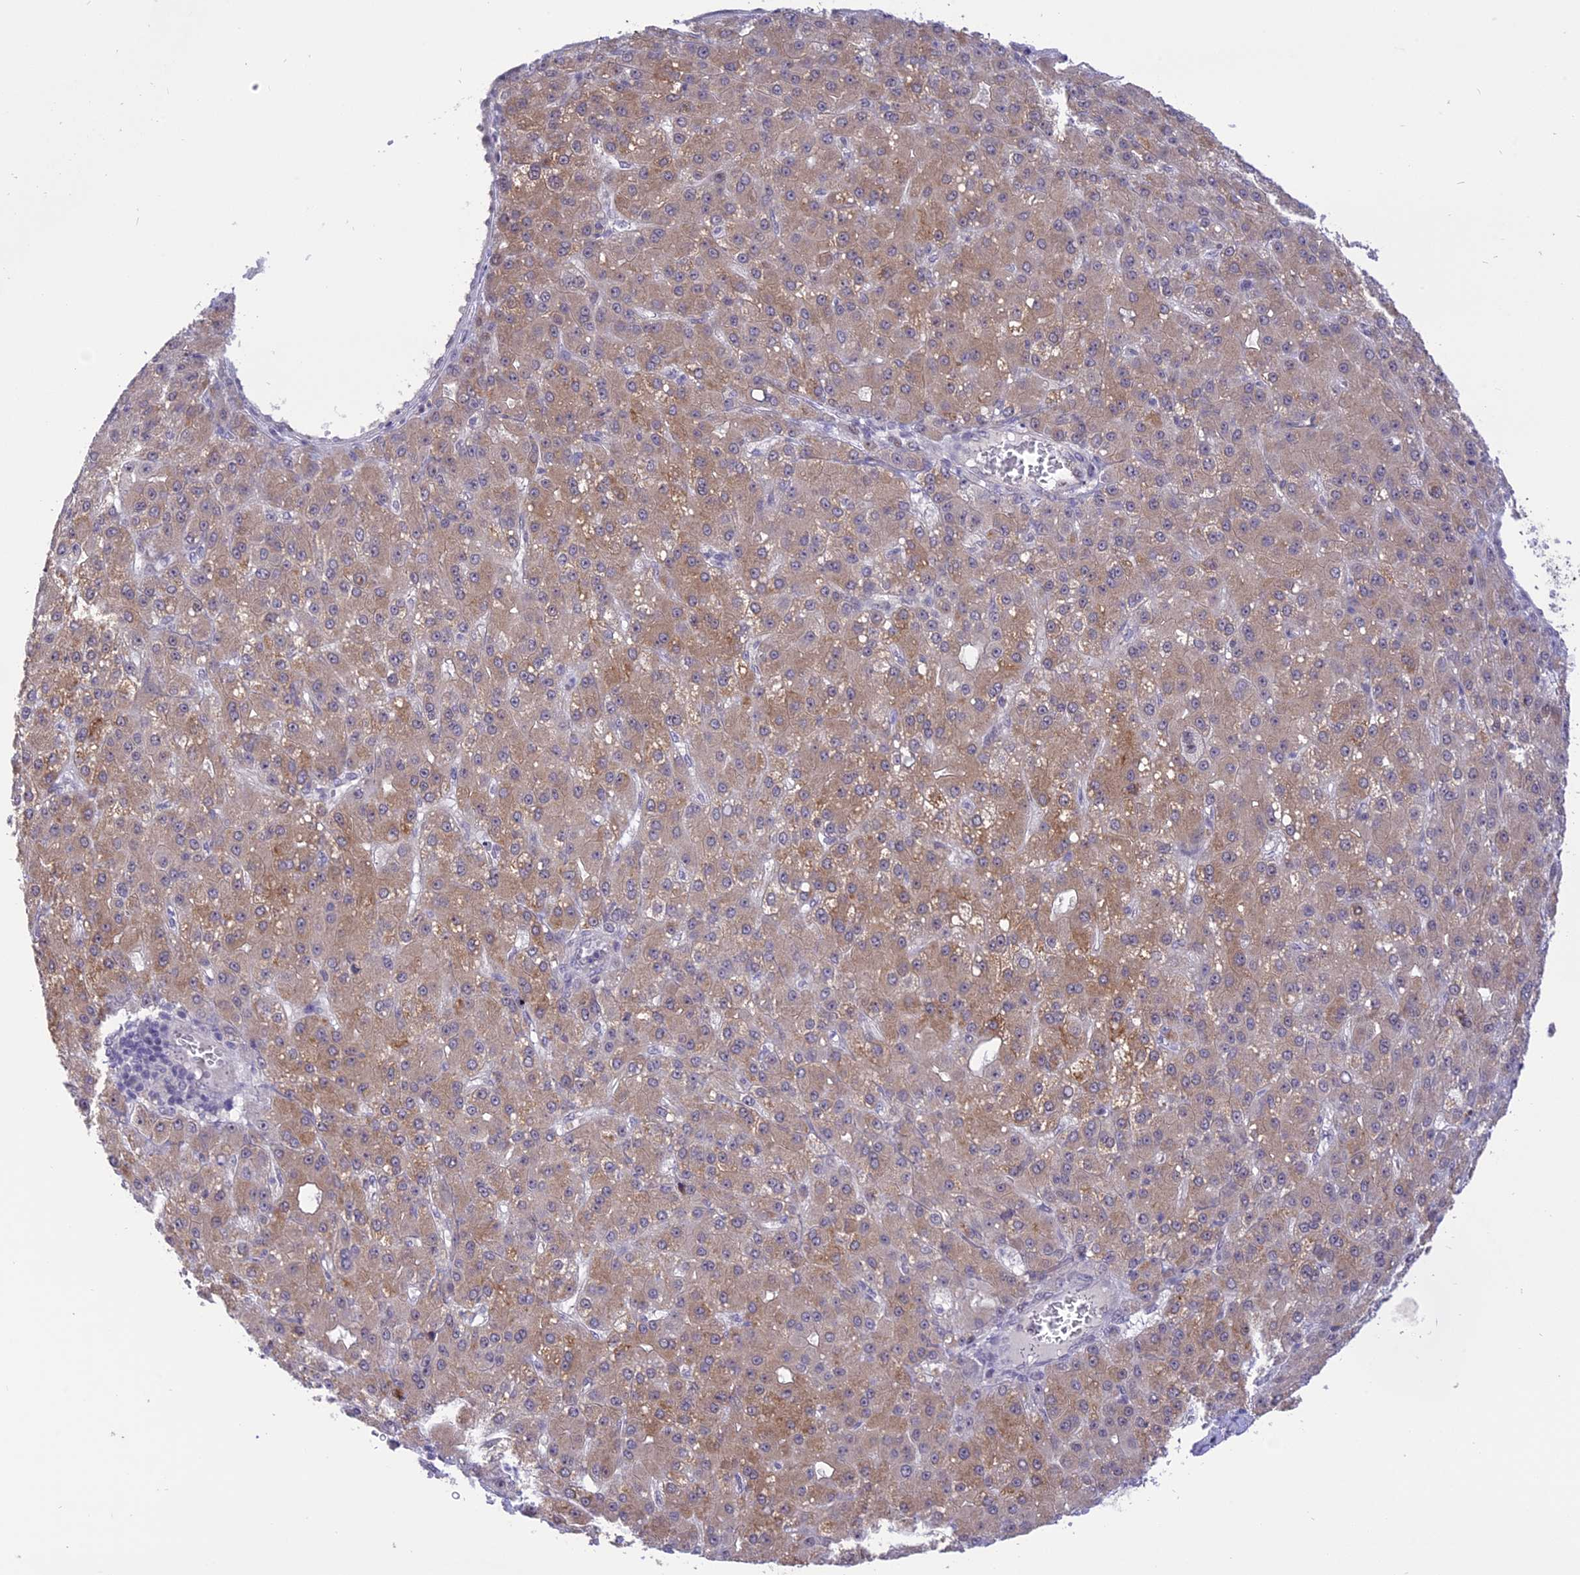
{"staining": {"intensity": "moderate", "quantity": "25%-75%", "location": "cytoplasmic/membranous"}, "tissue": "liver cancer", "cell_type": "Tumor cells", "image_type": "cancer", "snomed": [{"axis": "morphology", "description": "Carcinoma, Hepatocellular, NOS"}, {"axis": "topography", "description": "Liver"}], "caption": "An IHC image of tumor tissue is shown. Protein staining in brown labels moderate cytoplasmic/membranous positivity in liver cancer (hepatocellular carcinoma) within tumor cells.", "gene": "ZNF837", "patient": {"sex": "male", "age": 67}}